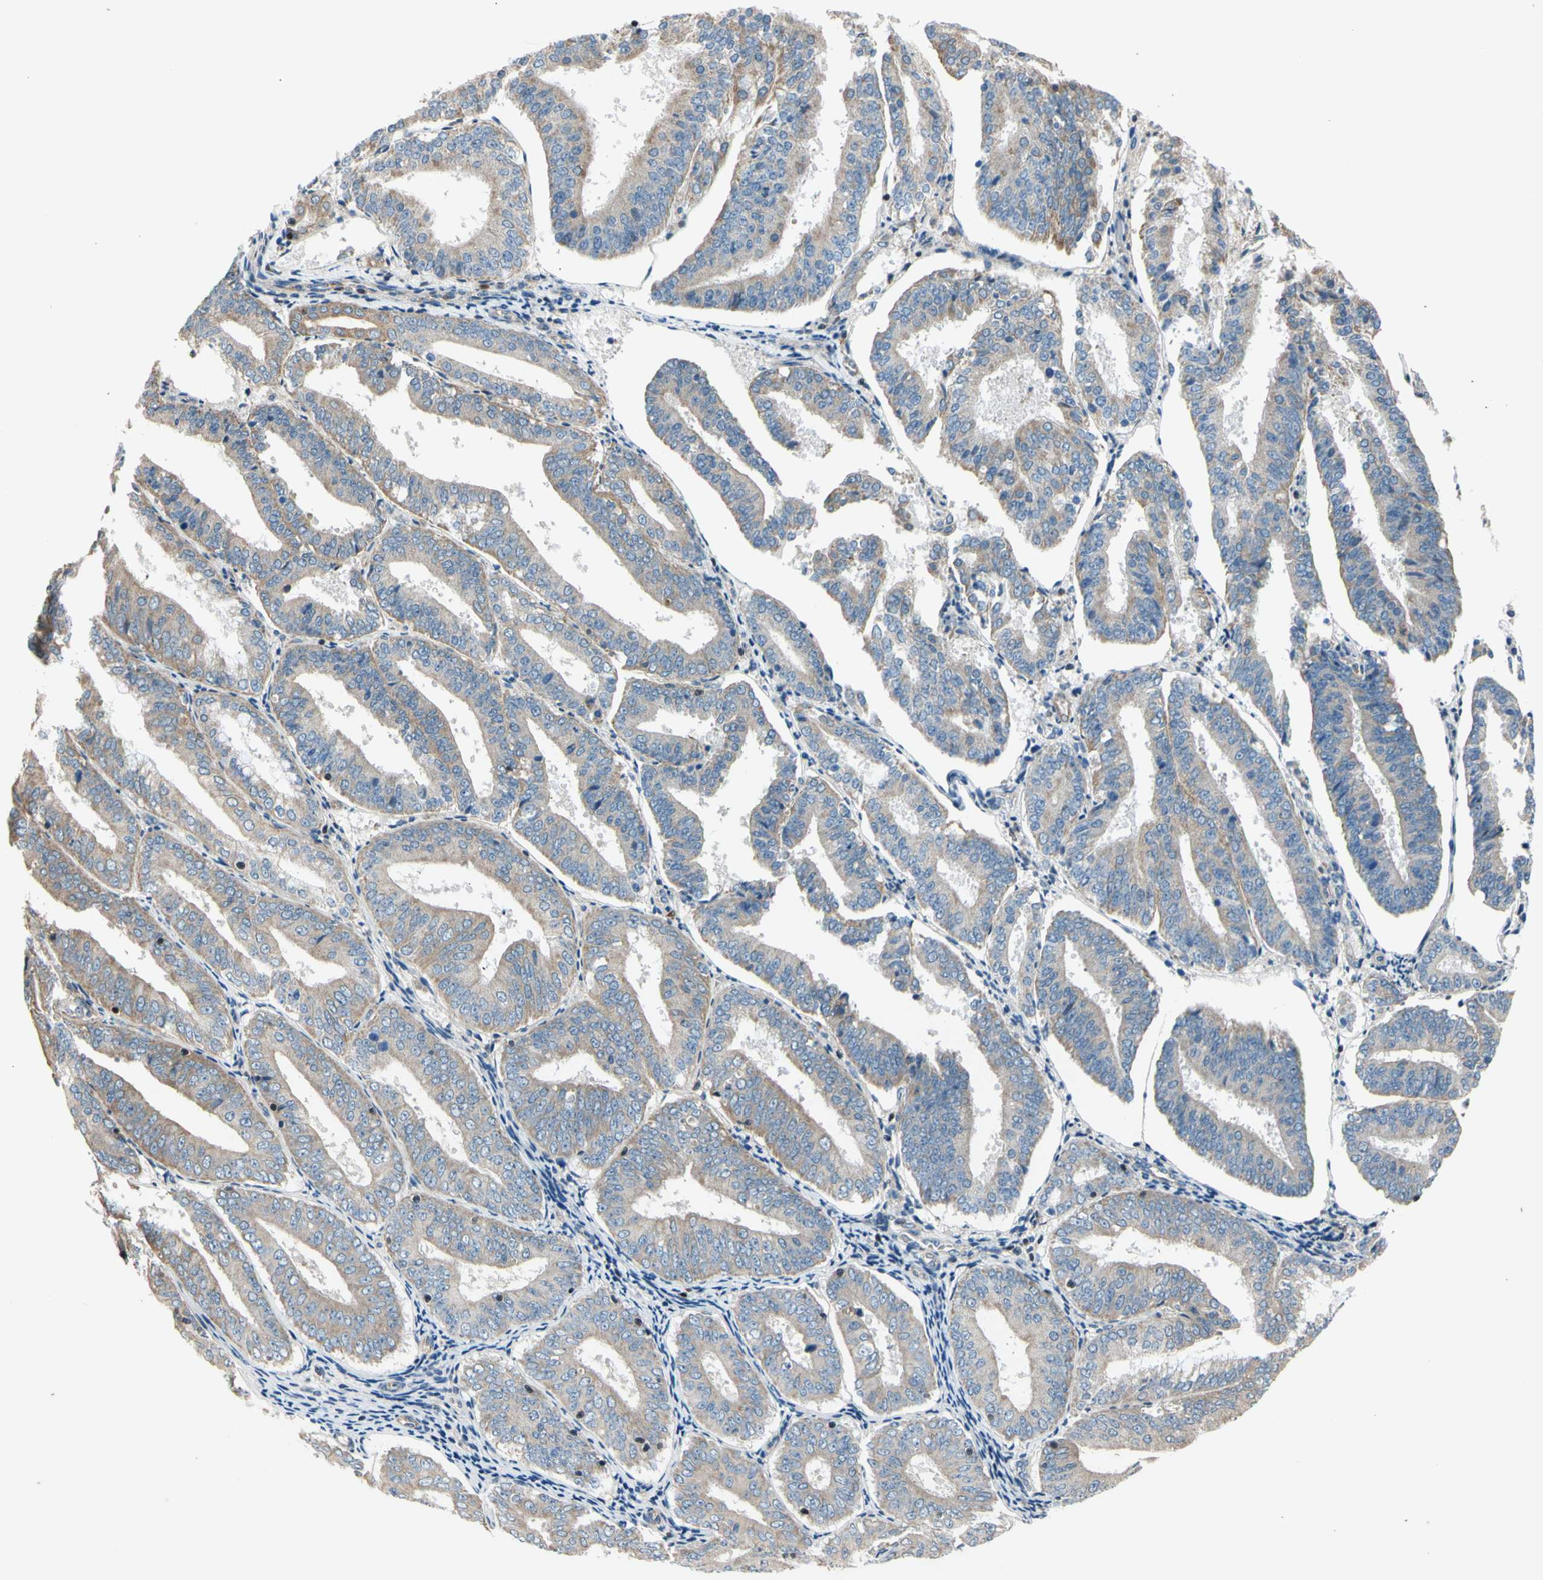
{"staining": {"intensity": "weak", "quantity": ">75%", "location": "cytoplasmic/membranous"}, "tissue": "endometrial cancer", "cell_type": "Tumor cells", "image_type": "cancer", "snomed": [{"axis": "morphology", "description": "Adenocarcinoma, NOS"}, {"axis": "topography", "description": "Endometrium"}], "caption": "Immunohistochemical staining of endometrial cancer demonstrates low levels of weak cytoplasmic/membranous positivity in about >75% of tumor cells.", "gene": "TBX21", "patient": {"sex": "female", "age": 63}}